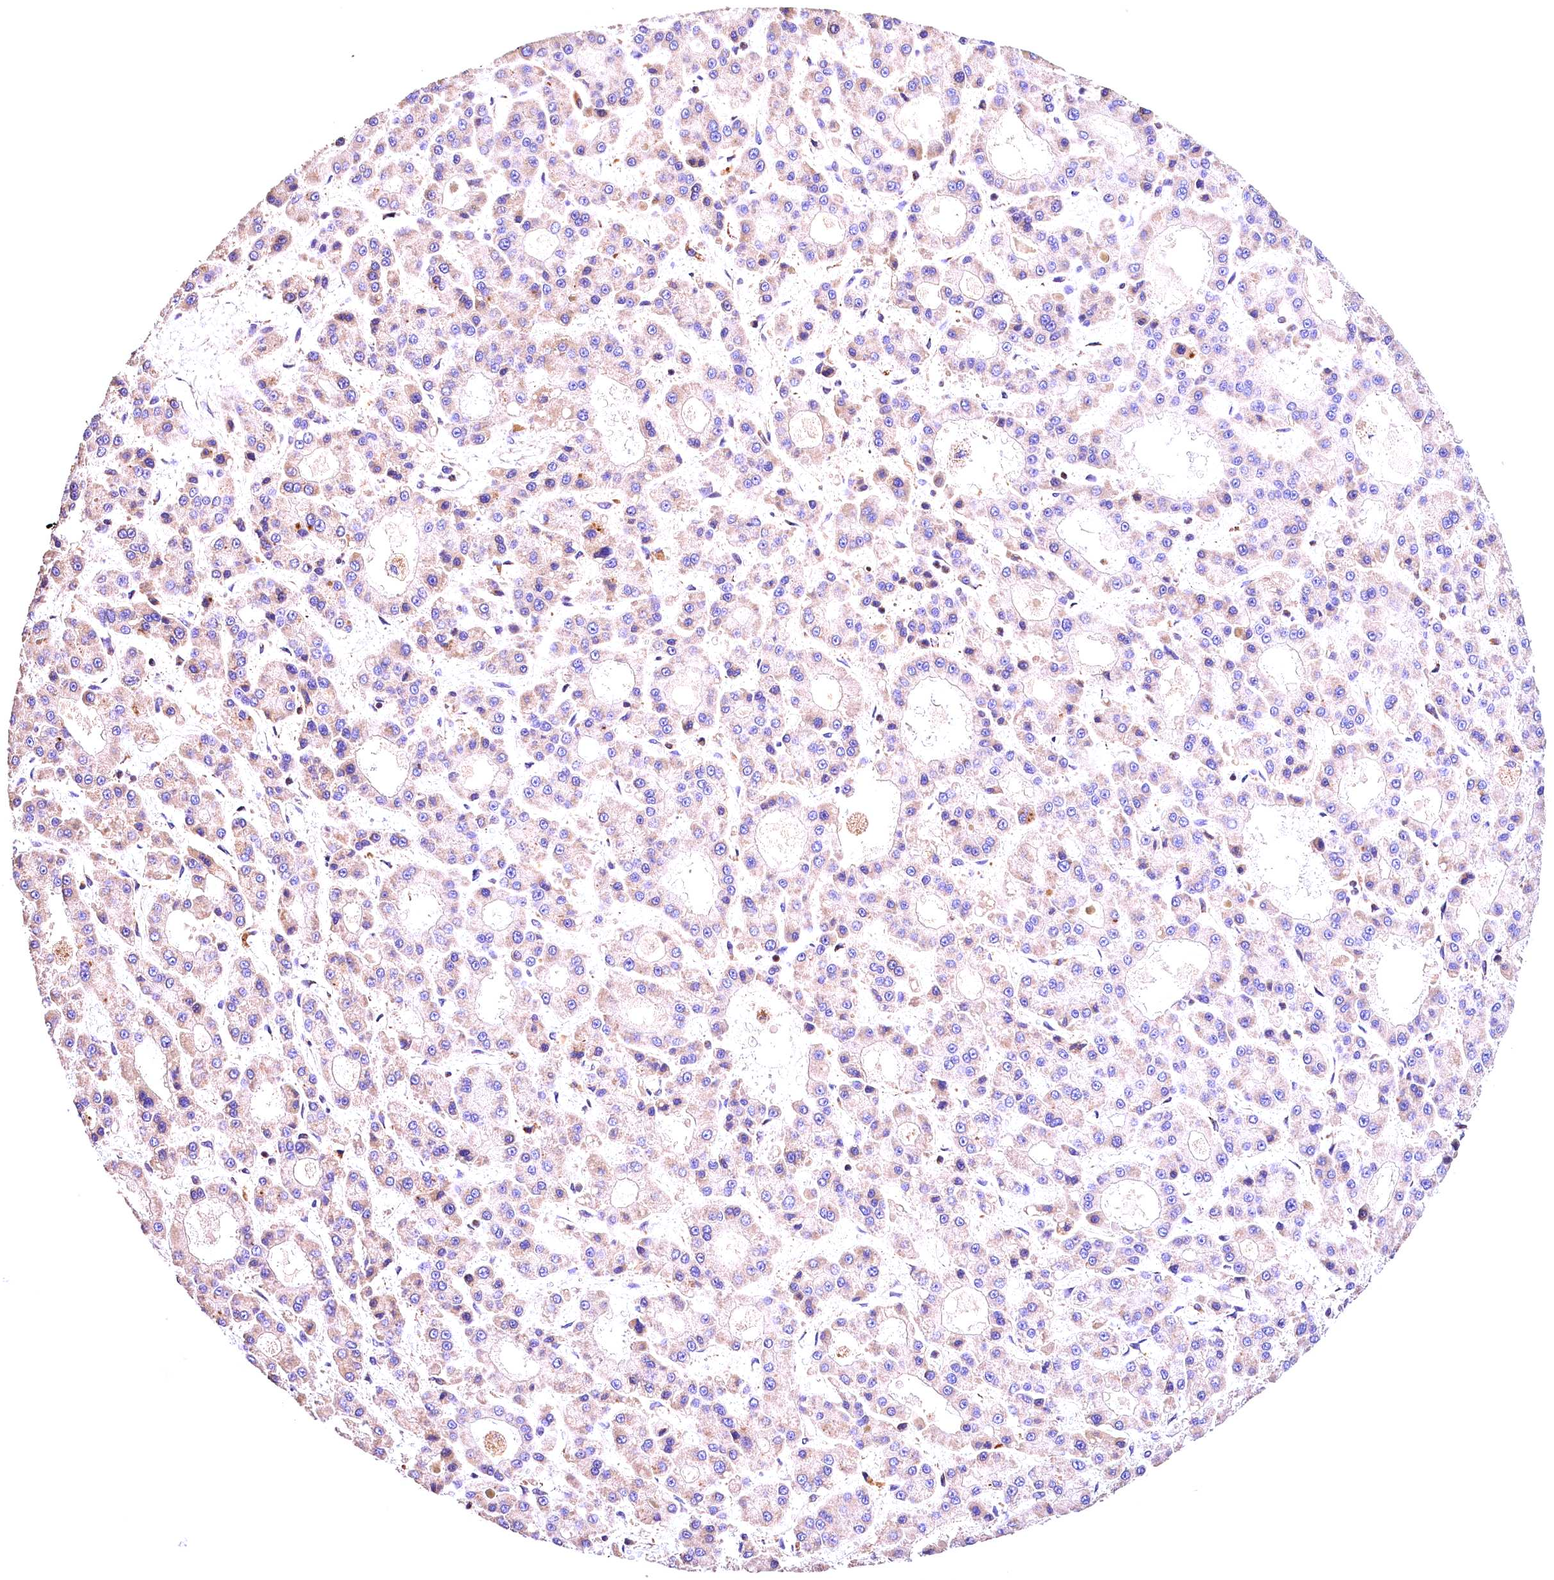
{"staining": {"intensity": "negative", "quantity": "none", "location": "none"}, "tissue": "liver cancer", "cell_type": "Tumor cells", "image_type": "cancer", "snomed": [{"axis": "morphology", "description": "Carcinoma, Hepatocellular, NOS"}, {"axis": "topography", "description": "Liver"}], "caption": "This is an immunohistochemistry (IHC) histopathology image of liver hepatocellular carcinoma. There is no staining in tumor cells.", "gene": "KPTN", "patient": {"sex": "male", "age": 70}}